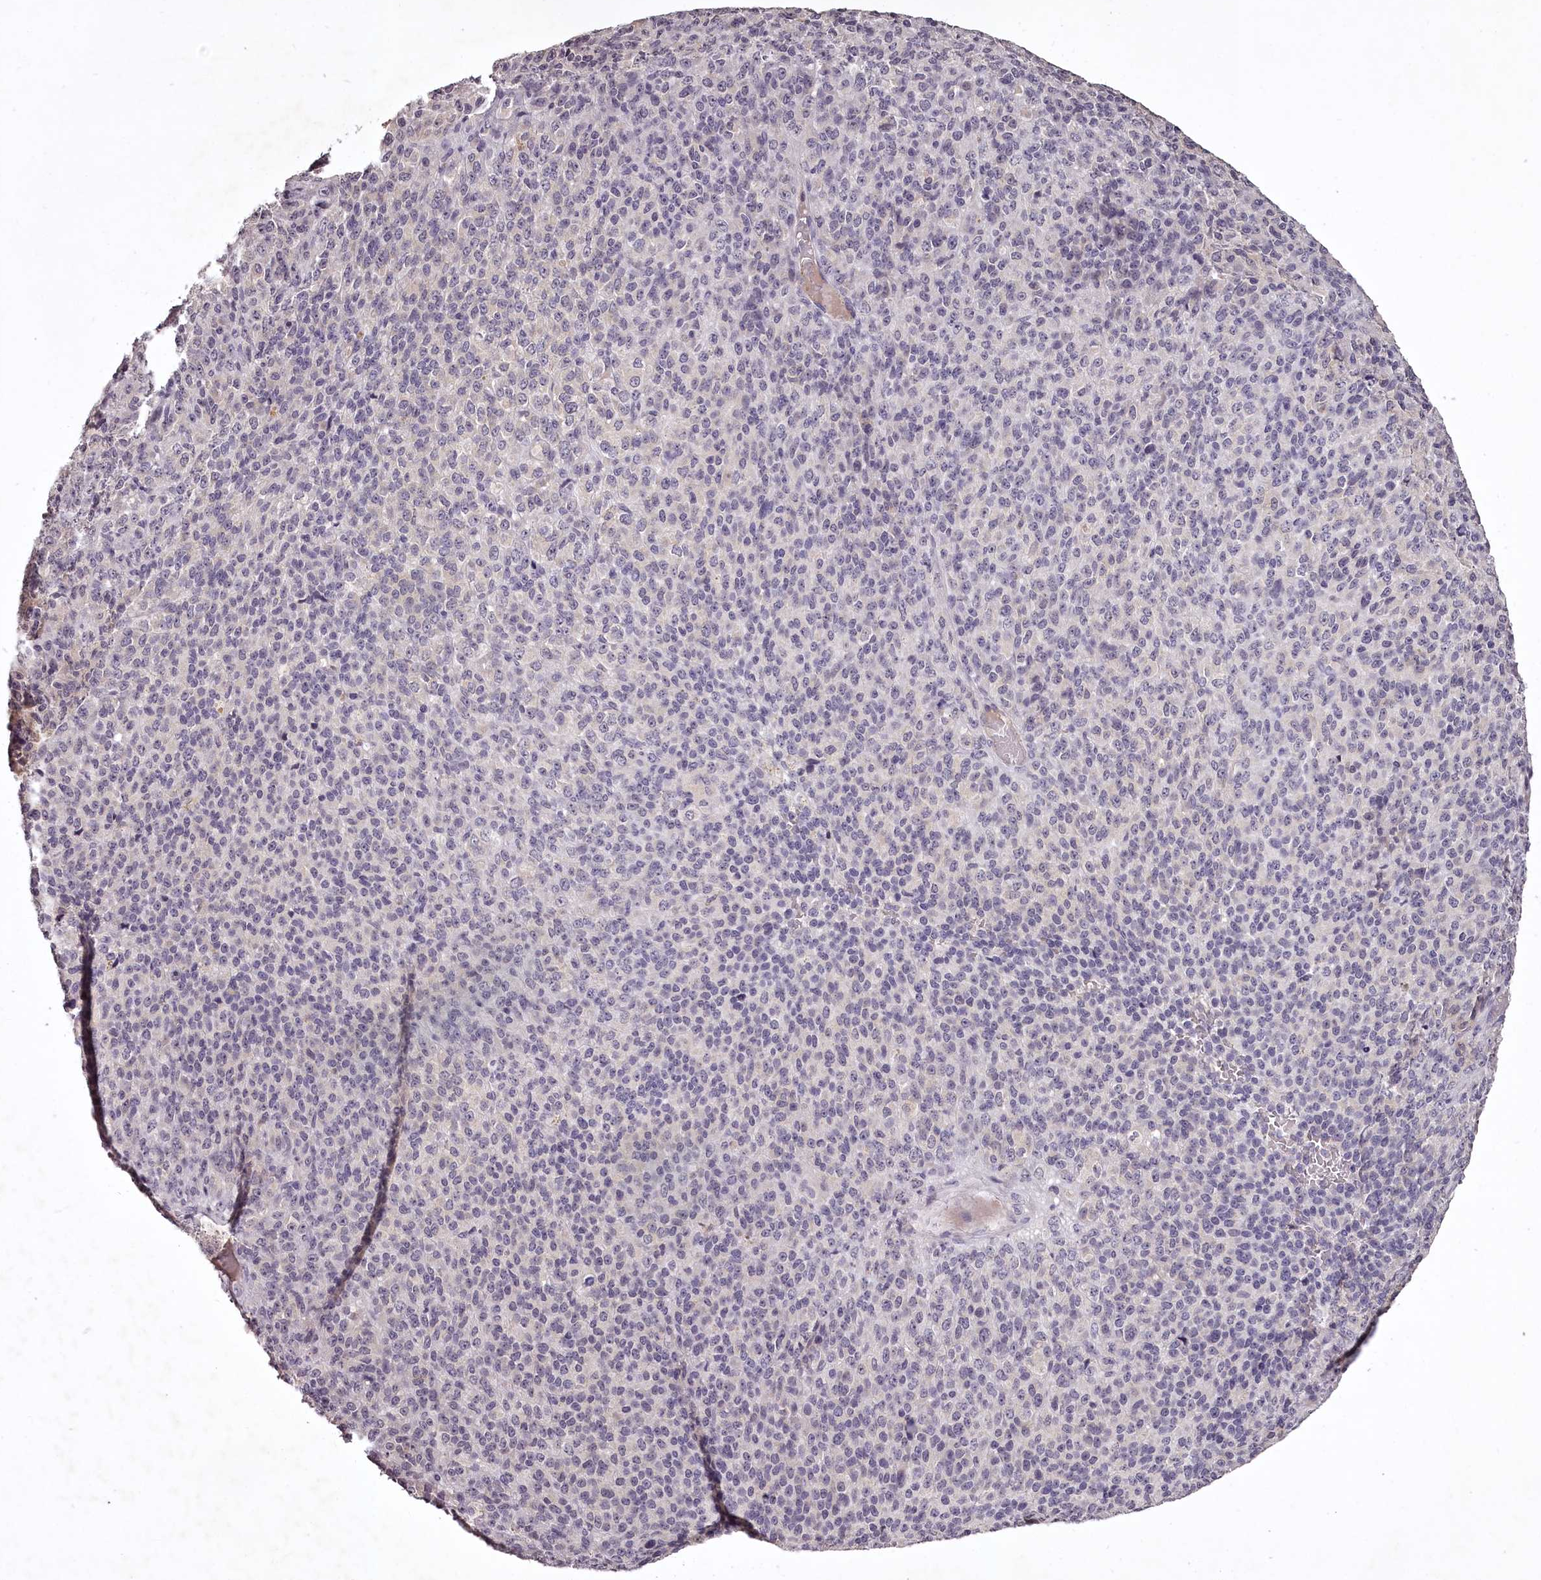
{"staining": {"intensity": "negative", "quantity": "none", "location": "none"}, "tissue": "melanoma", "cell_type": "Tumor cells", "image_type": "cancer", "snomed": [{"axis": "morphology", "description": "Malignant melanoma, Metastatic site"}, {"axis": "topography", "description": "Brain"}], "caption": "Immunohistochemistry (IHC) photomicrograph of neoplastic tissue: malignant melanoma (metastatic site) stained with DAB (3,3'-diaminobenzidine) reveals no significant protein positivity in tumor cells.", "gene": "RBMXL2", "patient": {"sex": "female", "age": 56}}